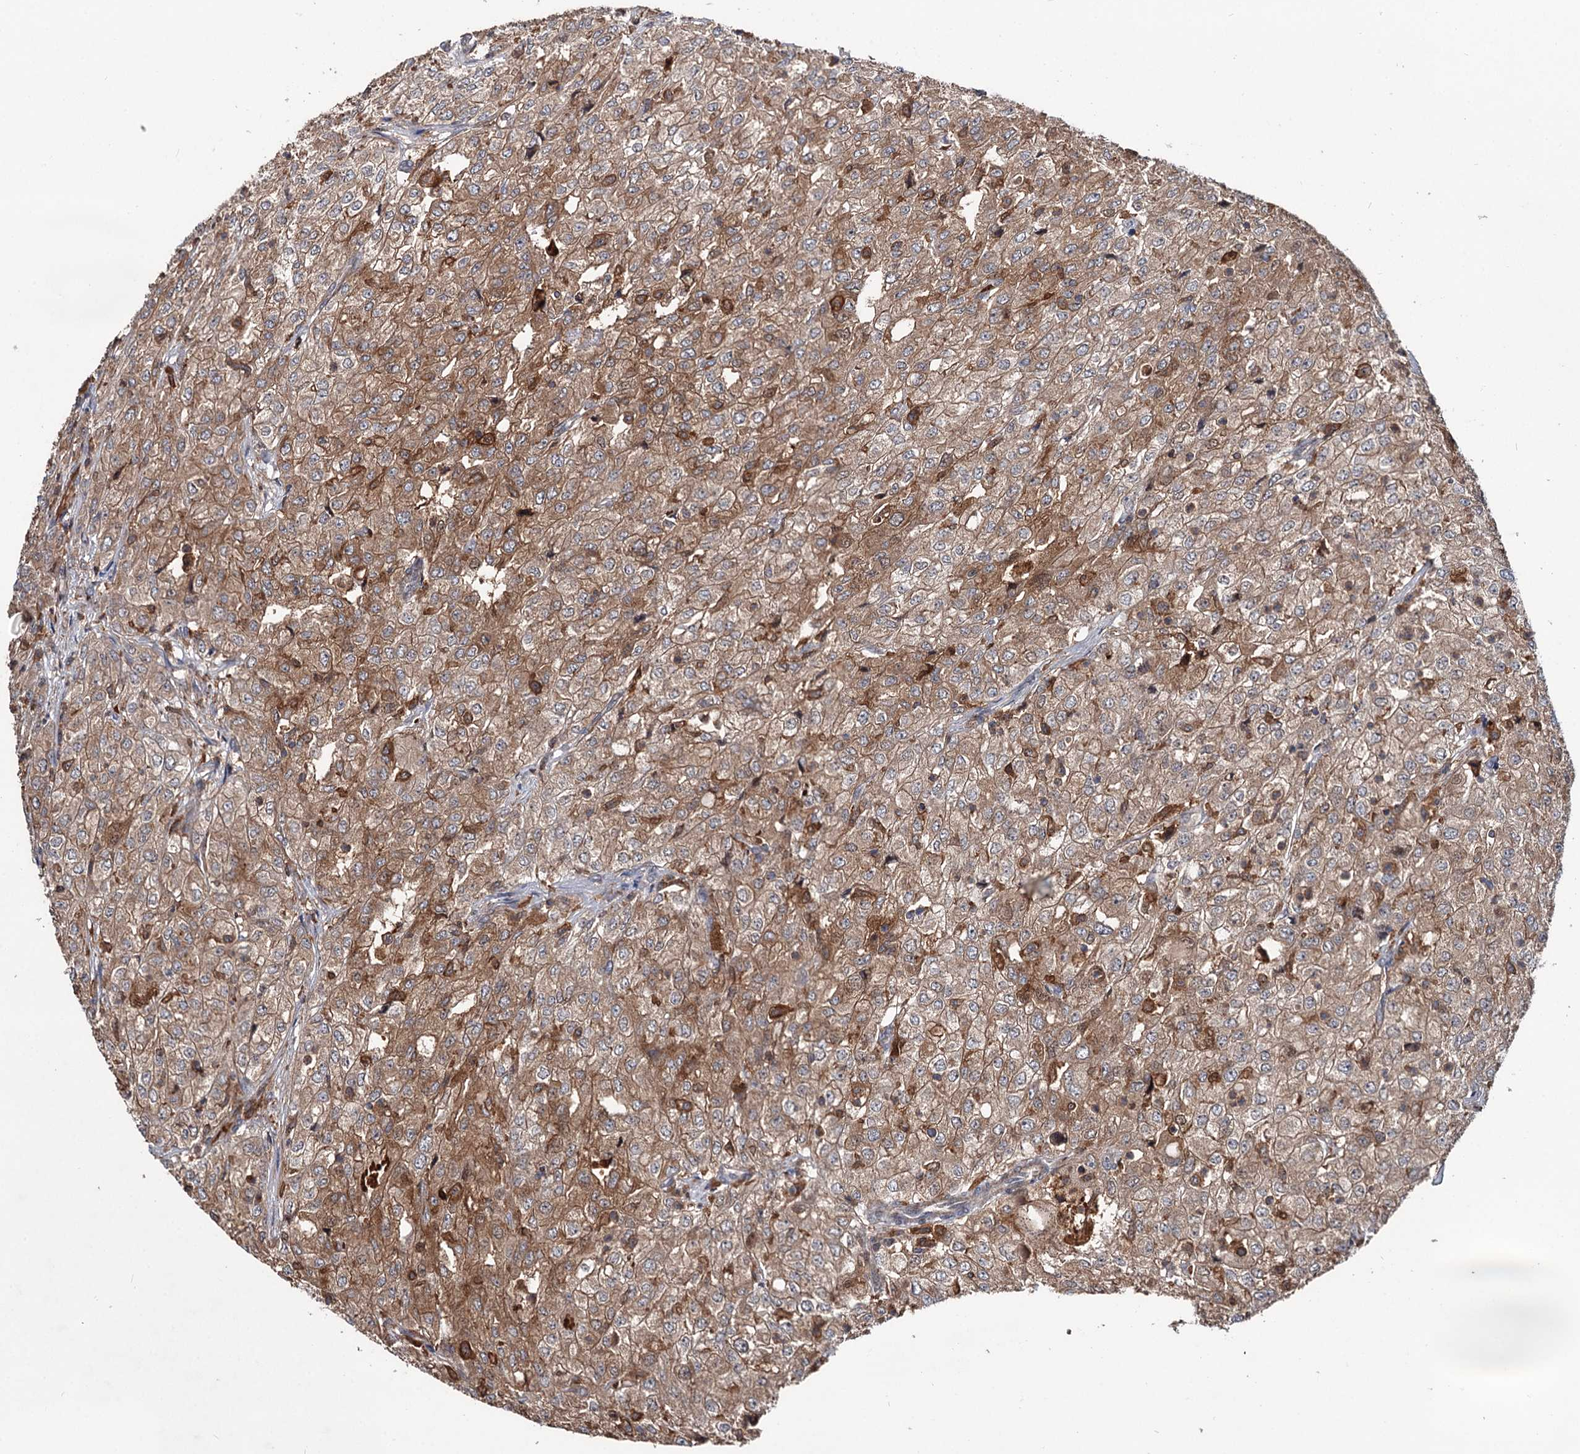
{"staining": {"intensity": "moderate", "quantity": ">75%", "location": "cytoplasmic/membranous"}, "tissue": "renal cancer", "cell_type": "Tumor cells", "image_type": "cancer", "snomed": [{"axis": "morphology", "description": "Adenocarcinoma, NOS"}, {"axis": "topography", "description": "Kidney"}], "caption": "A medium amount of moderate cytoplasmic/membranous staining is present in approximately >75% of tumor cells in renal adenocarcinoma tissue.", "gene": "GRIP1", "patient": {"sex": "female", "age": 54}}